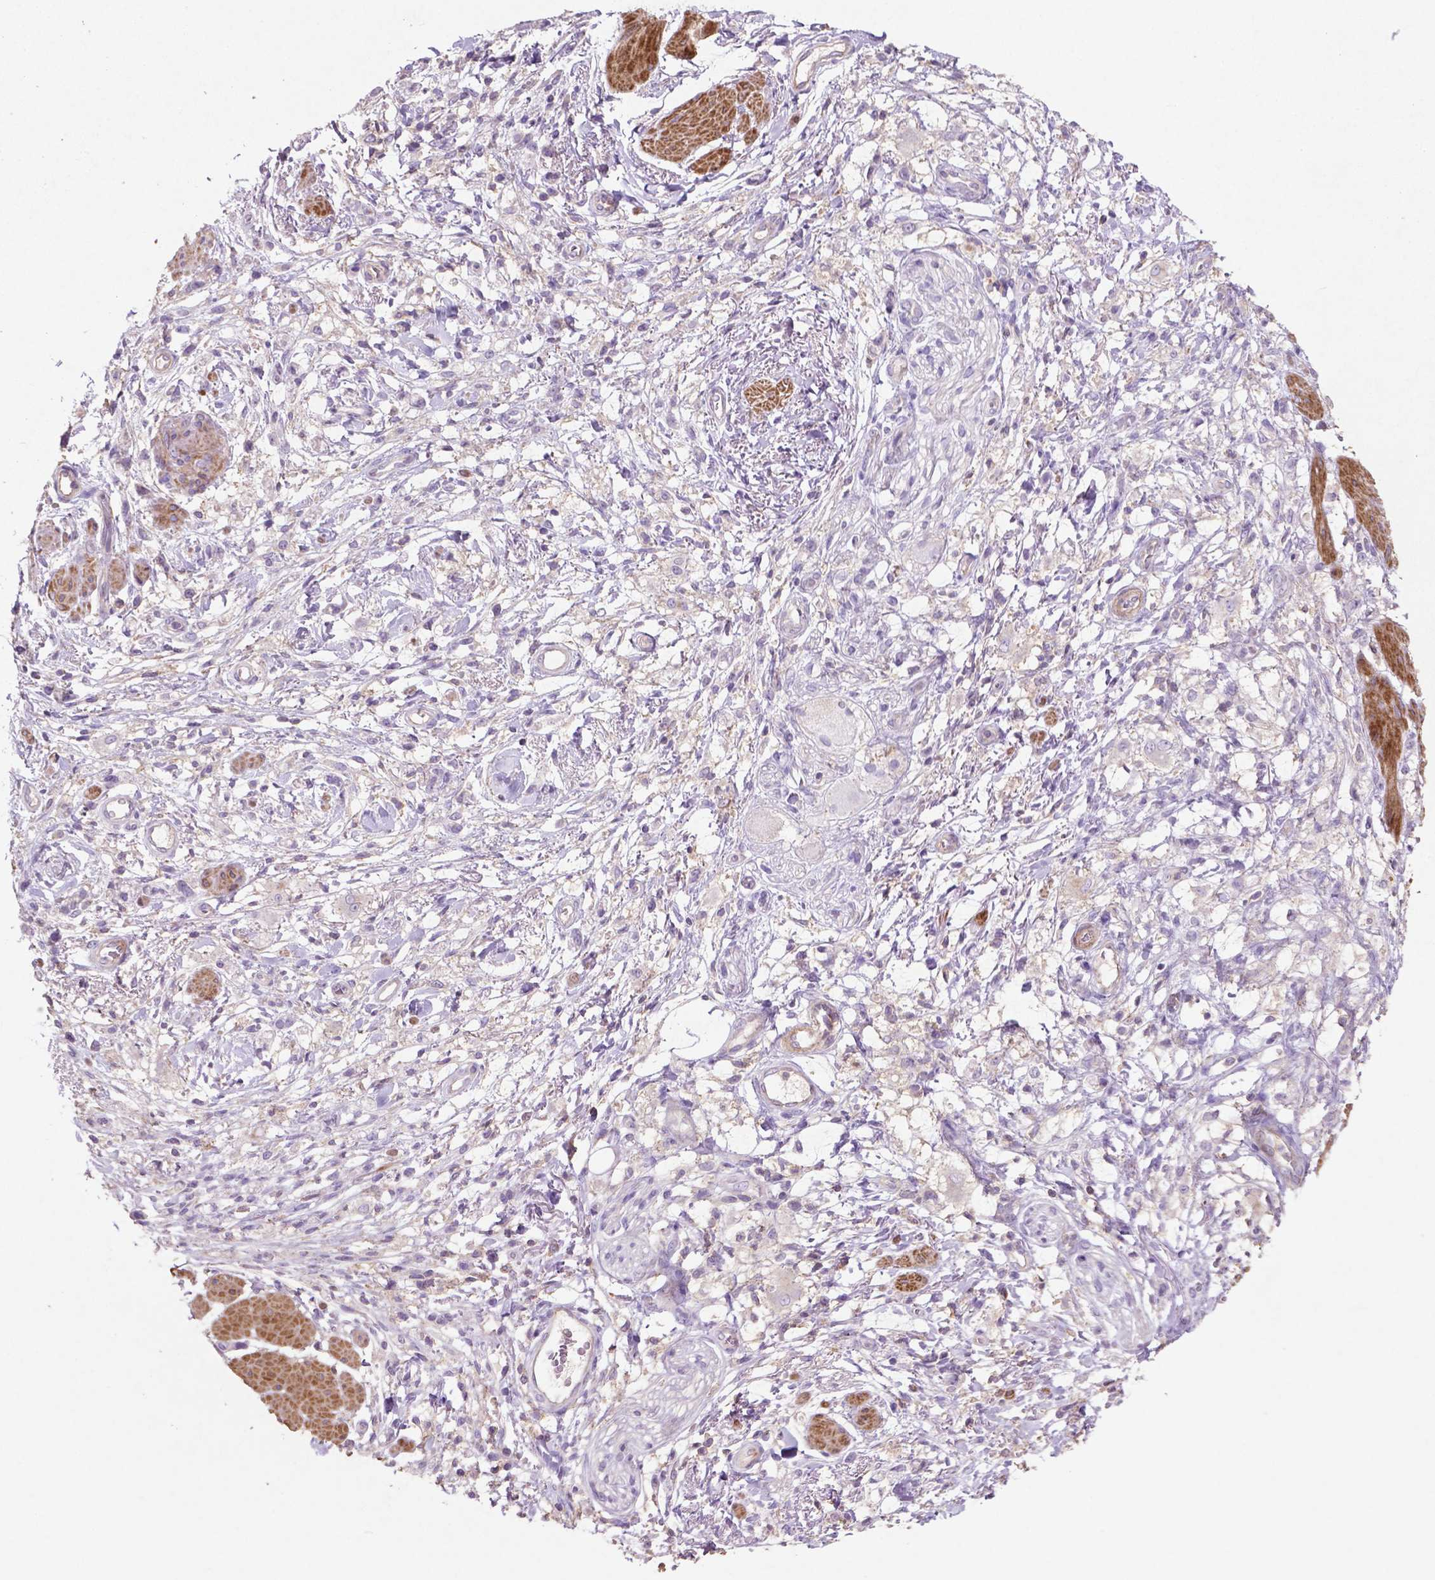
{"staining": {"intensity": "negative", "quantity": "none", "location": "none"}, "tissue": "stomach cancer", "cell_type": "Tumor cells", "image_type": "cancer", "snomed": [{"axis": "morphology", "description": "Adenocarcinoma, NOS"}, {"axis": "topography", "description": "Stomach"}], "caption": "Immunohistochemistry of stomach cancer reveals no expression in tumor cells.", "gene": "BMP4", "patient": {"sex": "female", "age": 60}}